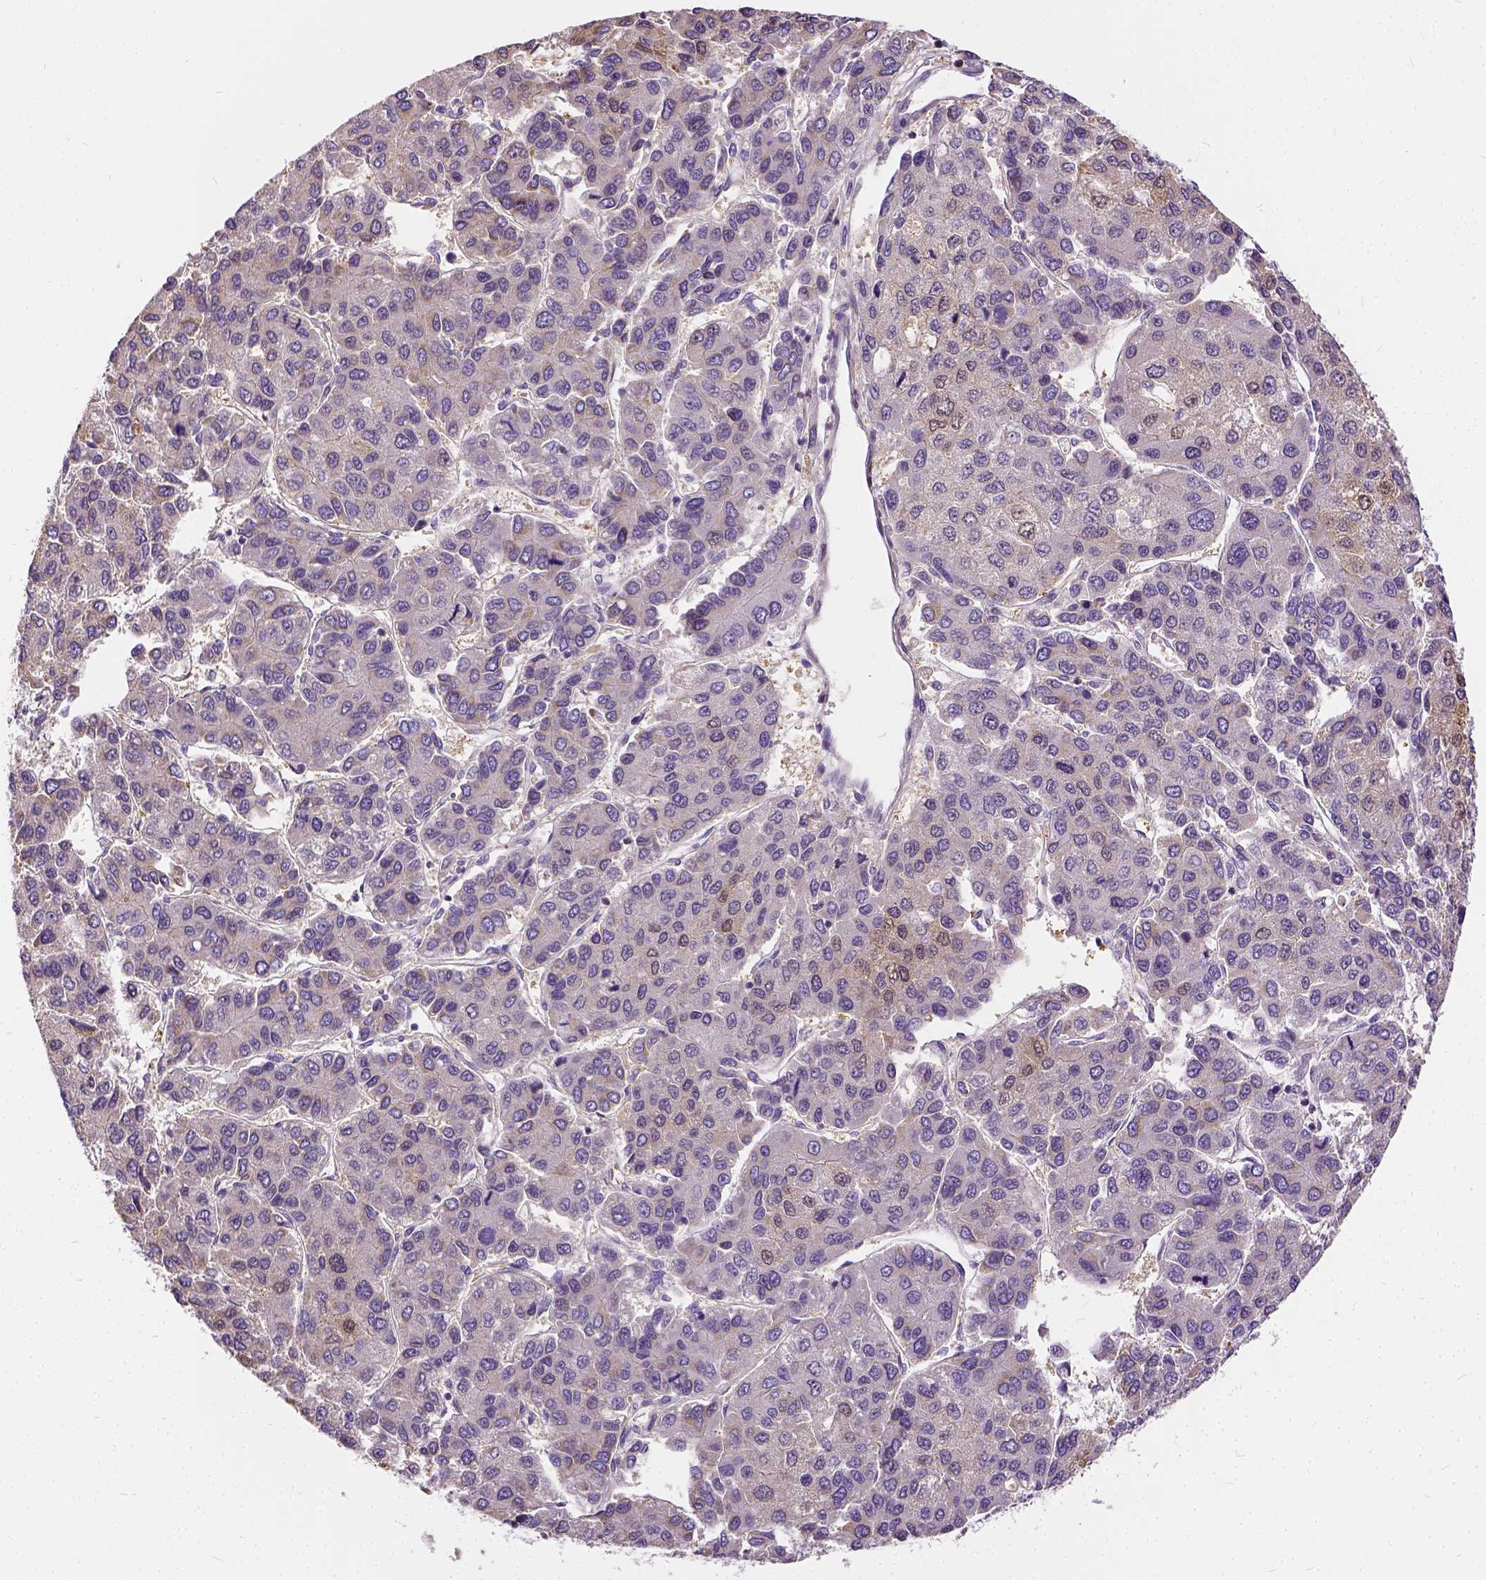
{"staining": {"intensity": "negative", "quantity": "none", "location": "none"}, "tissue": "liver cancer", "cell_type": "Tumor cells", "image_type": "cancer", "snomed": [{"axis": "morphology", "description": "Carcinoma, Hepatocellular, NOS"}, {"axis": "topography", "description": "Liver"}], "caption": "An IHC image of liver cancer is shown. There is no staining in tumor cells of liver cancer.", "gene": "CADM4", "patient": {"sex": "female", "age": 66}}